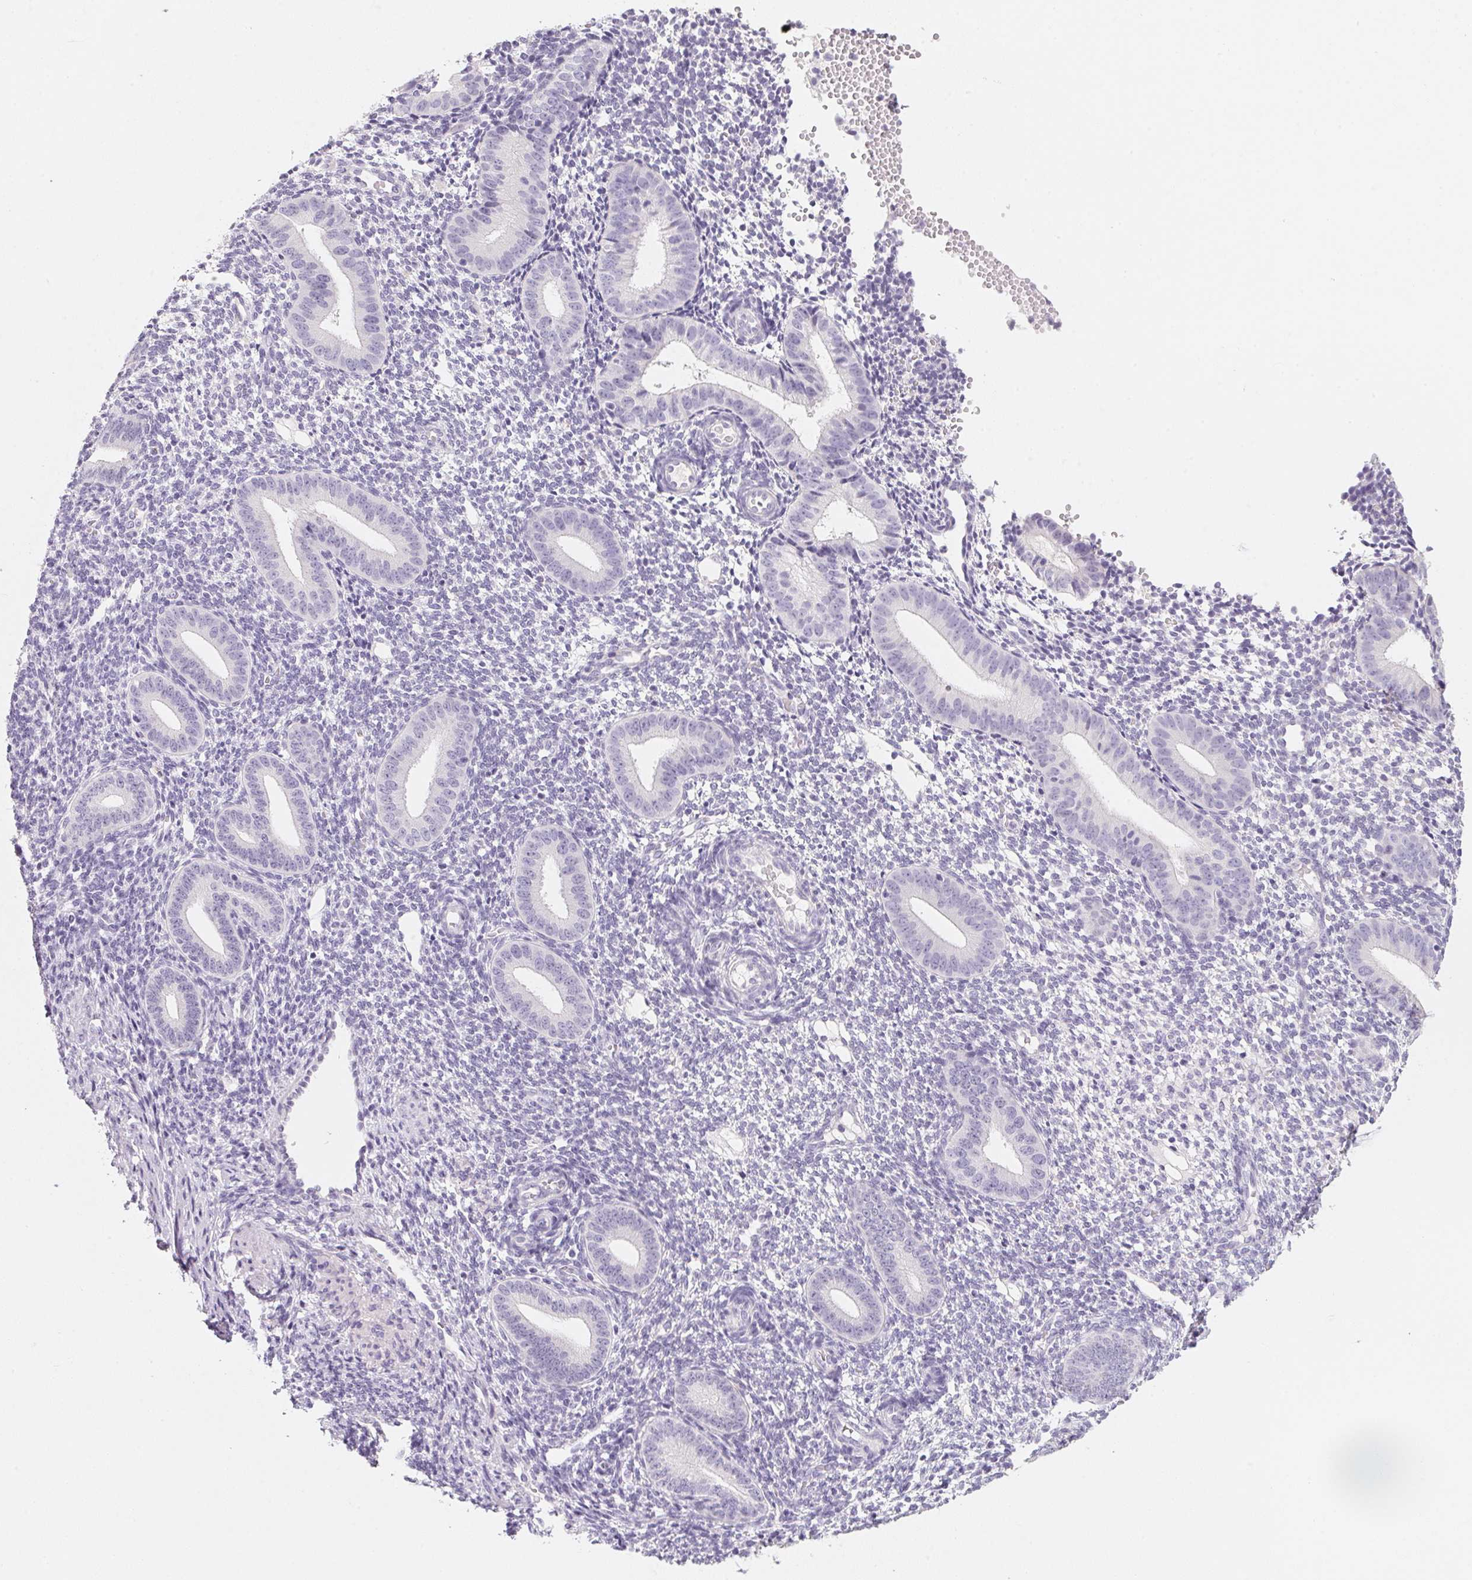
{"staining": {"intensity": "negative", "quantity": "none", "location": "none"}, "tissue": "endometrium", "cell_type": "Cells in endometrial stroma", "image_type": "normal", "snomed": [{"axis": "morphology", "description": "Normal tissue, NOS"}, {"axis": "topography", "description": "Endometrium"}], "caption": "Immunohistochemical staining of unremarkable endometrium displays no significant expression in cells in endometrial stroma. The staining was performed using DAB (3,3'-diaminobenzidine) to visualize the protein expression in brown, while the nuclei were stained in blue with hematoxylin (Magnification: 20x).", "gene": "ACP3", "patient": {"sex": "female", "age": 40}}